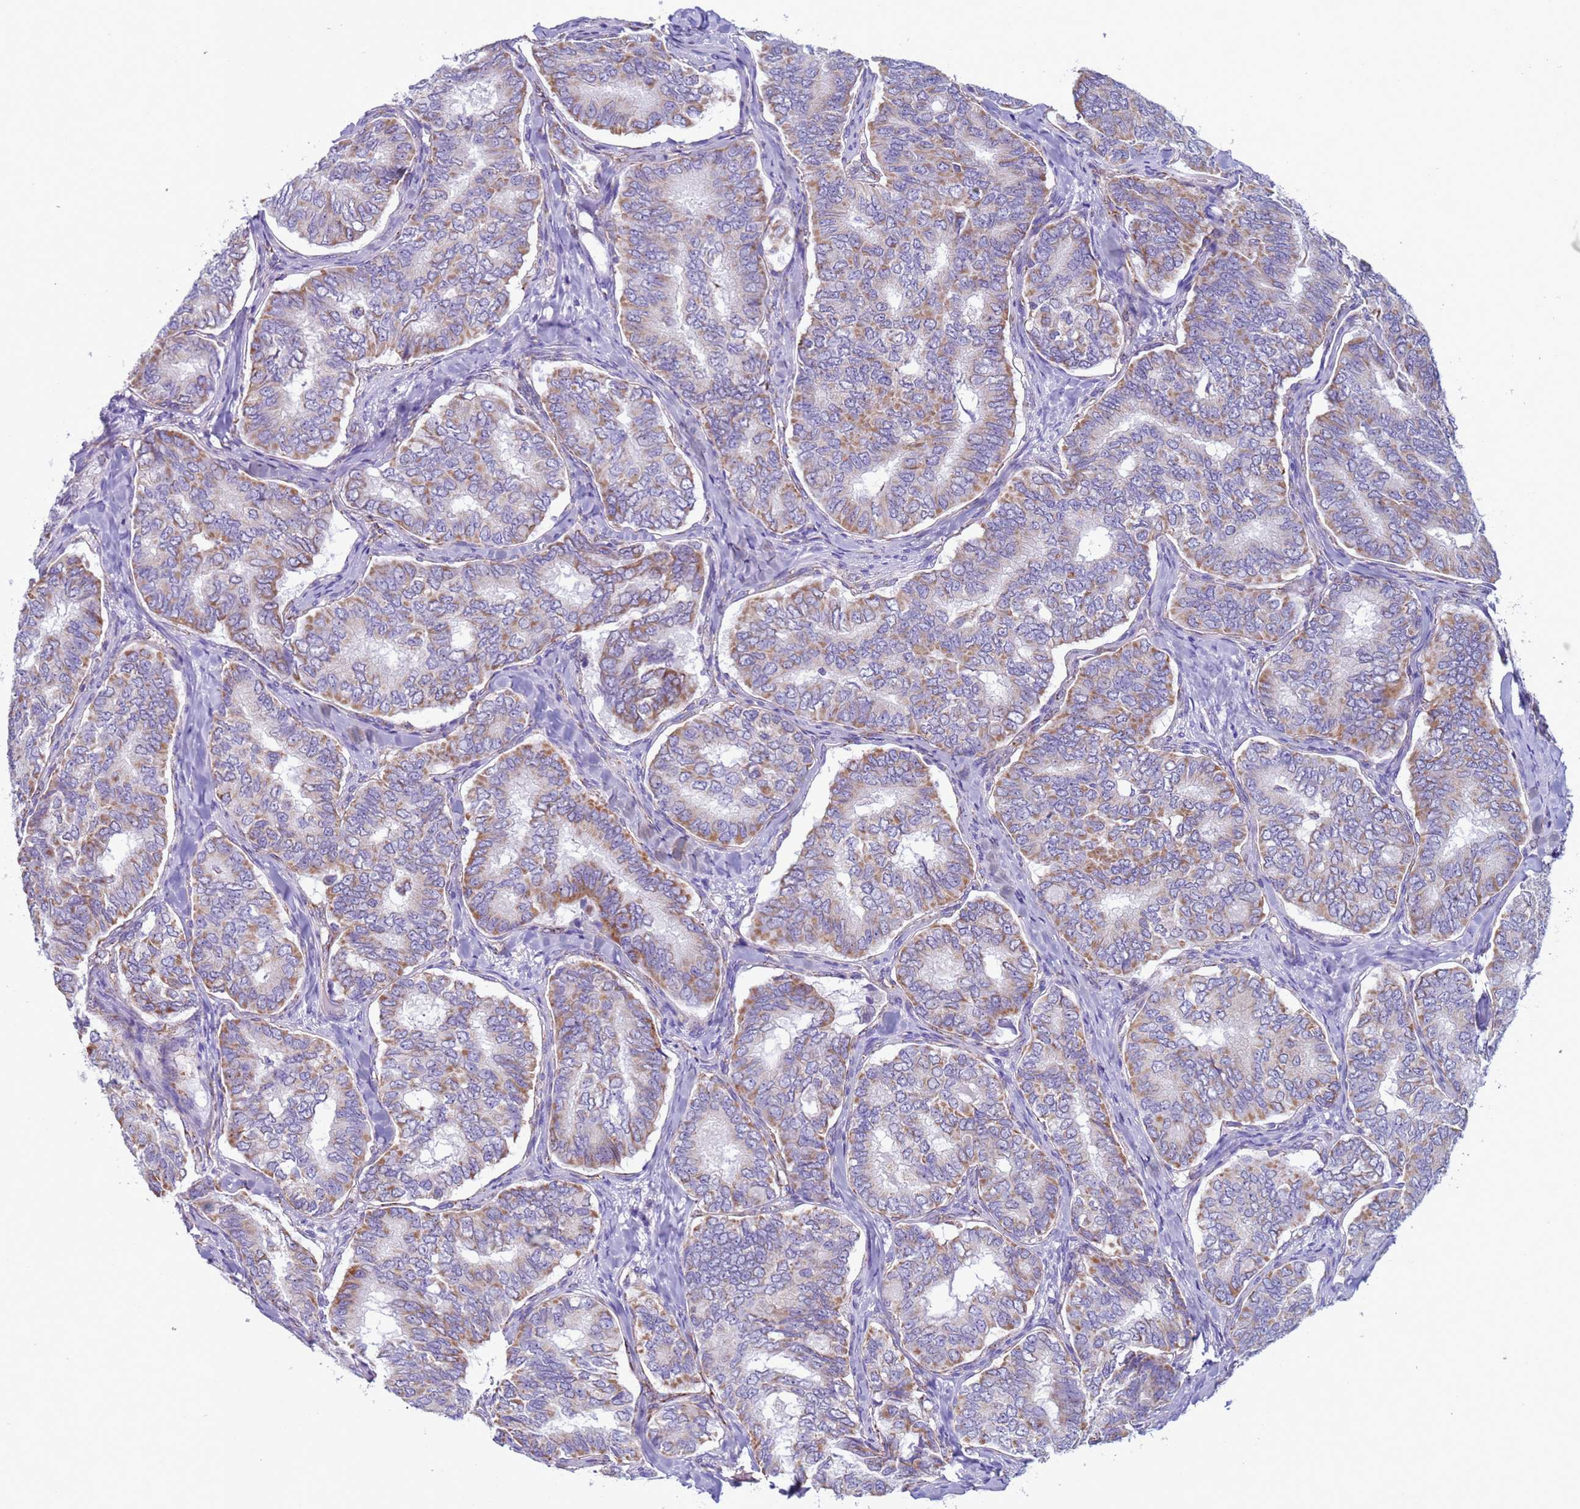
{"staining": {"intensity": "moderate", "quantity": "25%-75%", "location": "cytoplasmic/membranous"}, "tissue": "thyroid cancer", "cell_type": "Tumor cells", "image_type": "cancer", "snomed": [{"axis": "morphology", "description": "Papillary adenocarcinoma, NOS"}, {"axis": "topography", "description": "Thyroid gland"}], "caption": "The micrograph displays immunohistochemical staining of thyroid papillary adenocarcinoma. There is moderate cytoplasmic/membranous staining is identified in approximately 25%-75% of tumor cells.", "gene": "NCALD", "patient": {"sex": "female", "age": 35}}